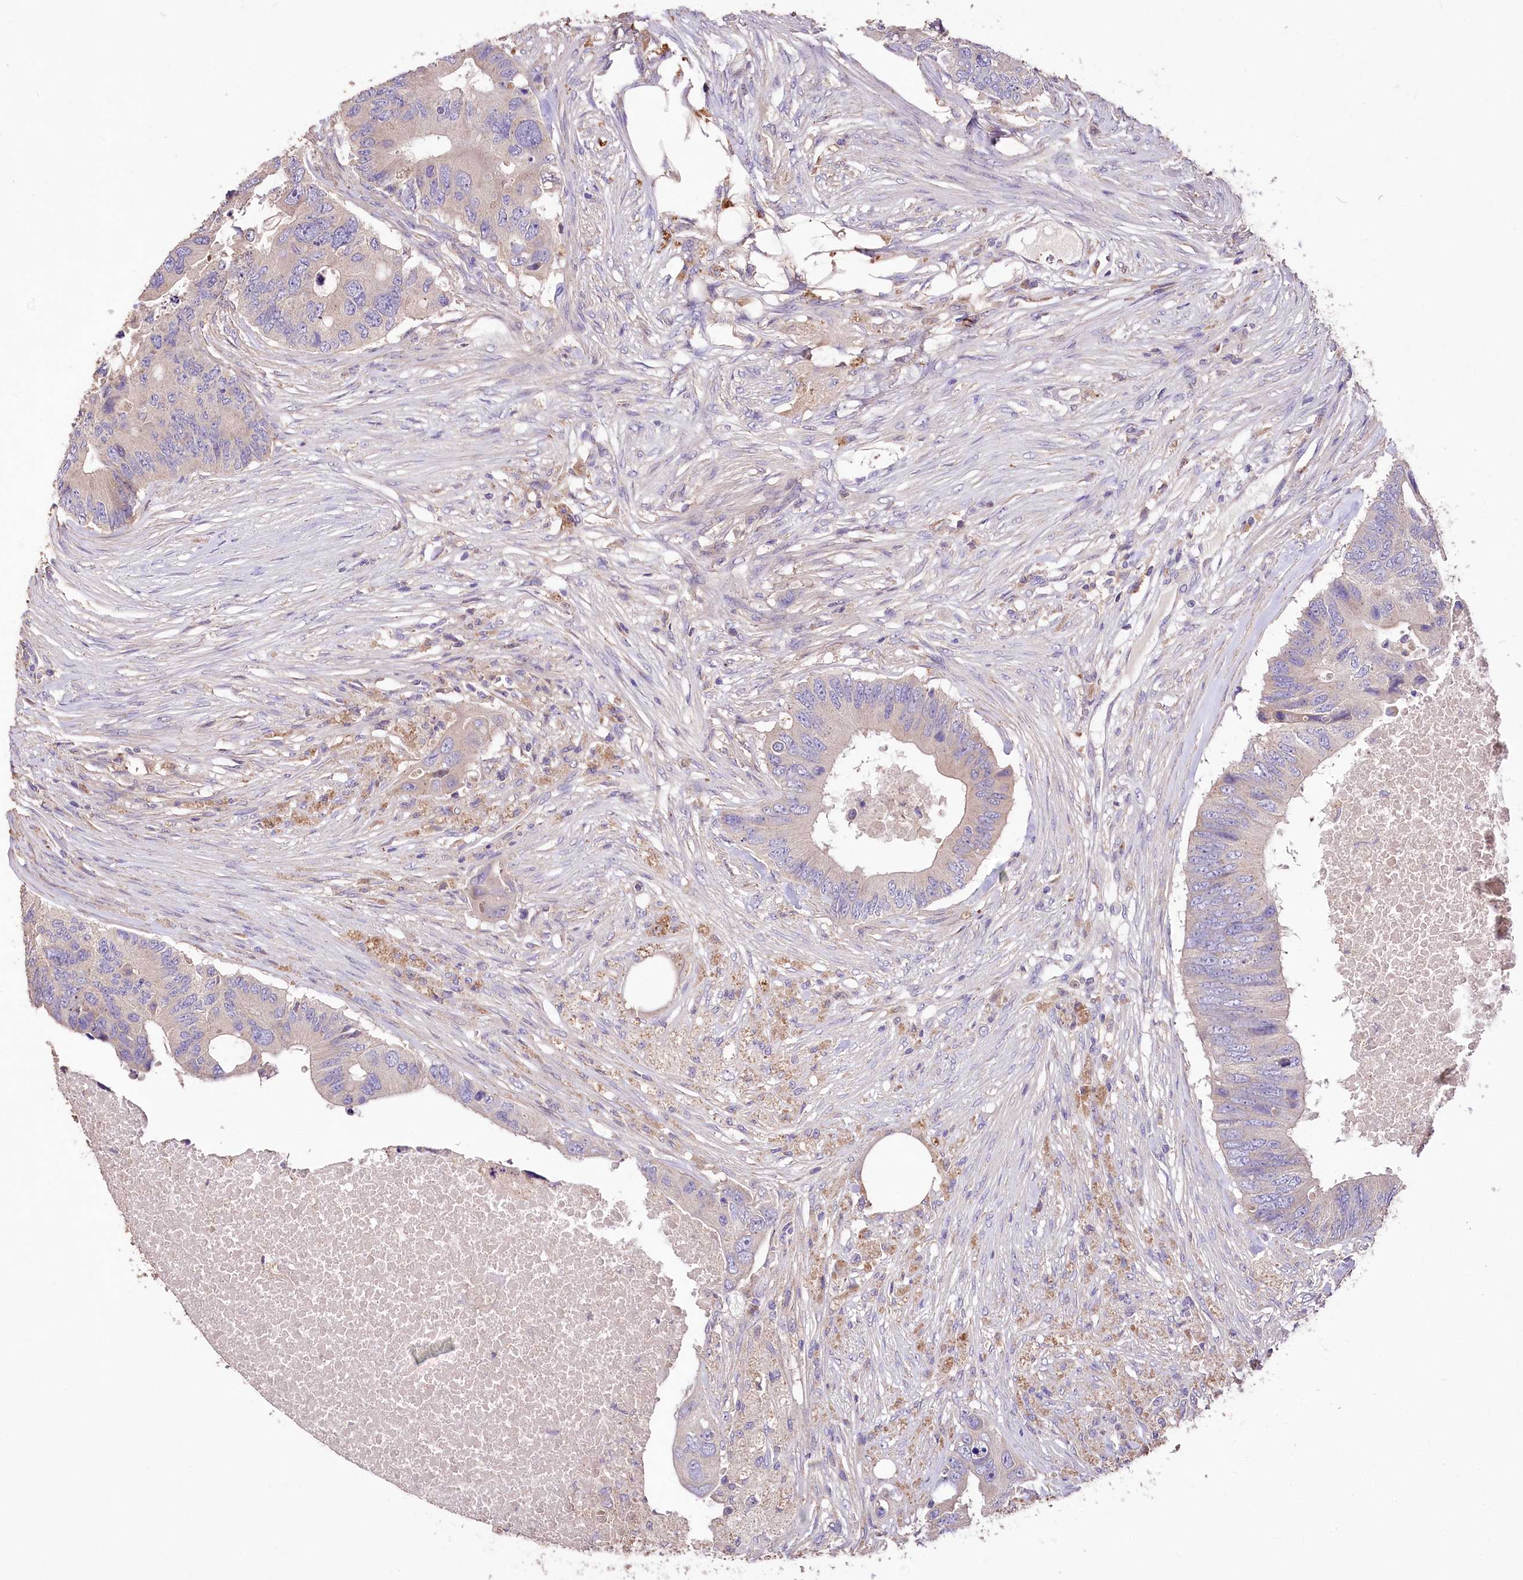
{"staining": {"intensity": "weak", "quantity": "25%-75%", "location": "cytoplasmic/membranous"}, "tissue": "colorectal cancer", "cell_type": "Tumor cells", "image_type": "cancer", "snomed": [{"axis": "morphology", "description": "Adenocarcinoma, NOS"}, {"axis": "topography", "description": "Colon"}], "caption": "Immunohistochemistry (IHC) micrograph of neoplastic tissue: human colorectal adenocarcinoma stained using immunohistochemistry (IHC) reveals low levels of weak protein expression localized specifically in the cytoplasmic/membranous of tumor cells, appearing as a cytoplasmic/membranous brown color.", "gene": "PCYOX1L", "patient": {"sex": "male", "age": 71}}